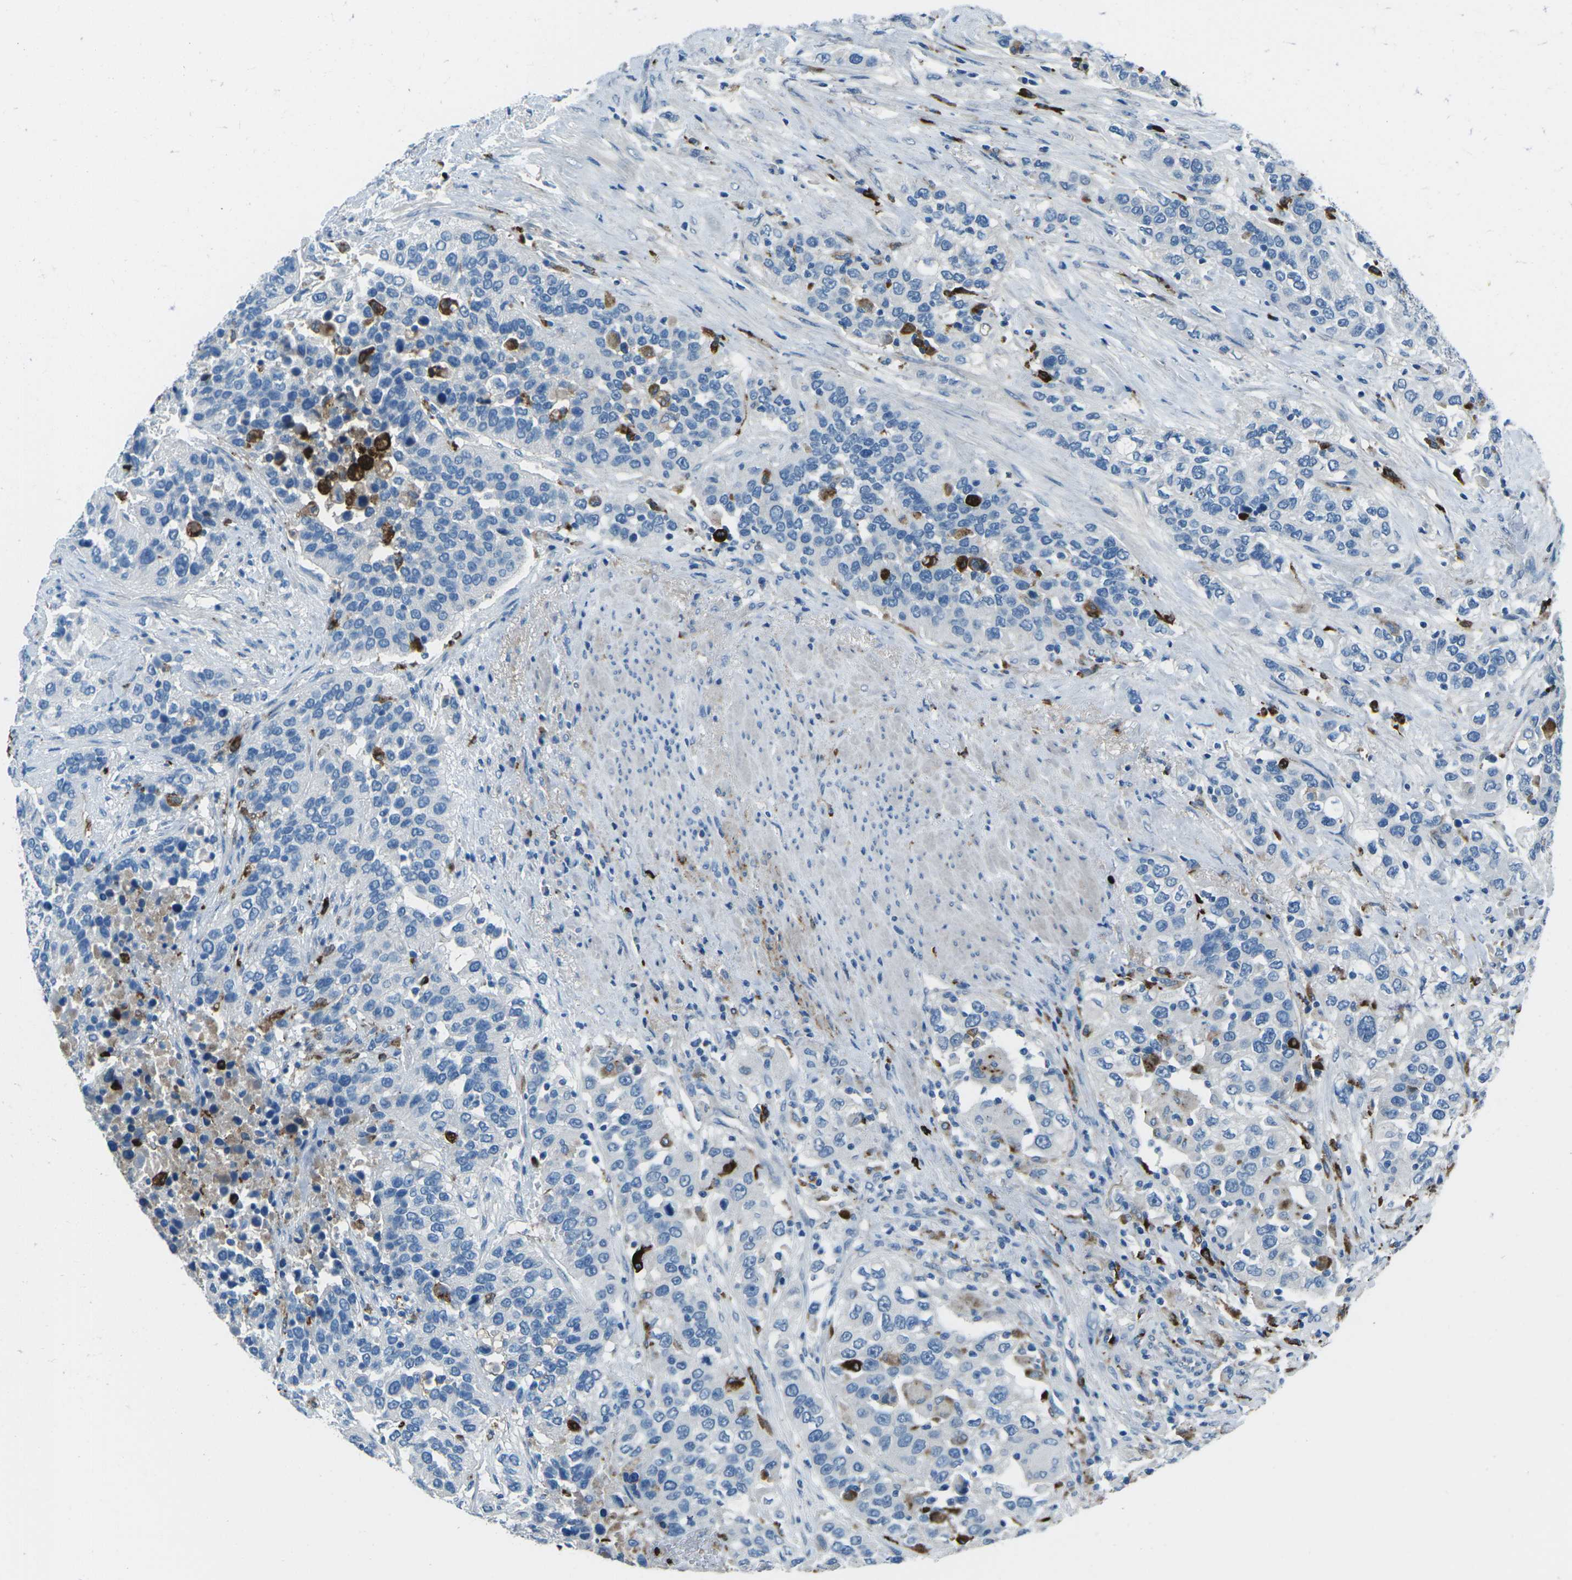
{"staining": {"intensity": "negative", "quantity": "none", "location": "none"}, "tissue": "urothelial cancer", "cell_type": "Tumor cells", "image_type": "cancer", "snomed": [{"axis": "morphology", "description": "Urothelial carcinoma, High grade"}, {"axis": "topography", "description": "Urinary bladder"}], "caption": "Tumor cells show no significant expression in high-grade urothelial carcinoma.", "gene": "FCN1", "patient": {"sex": "female", "age": 80}}